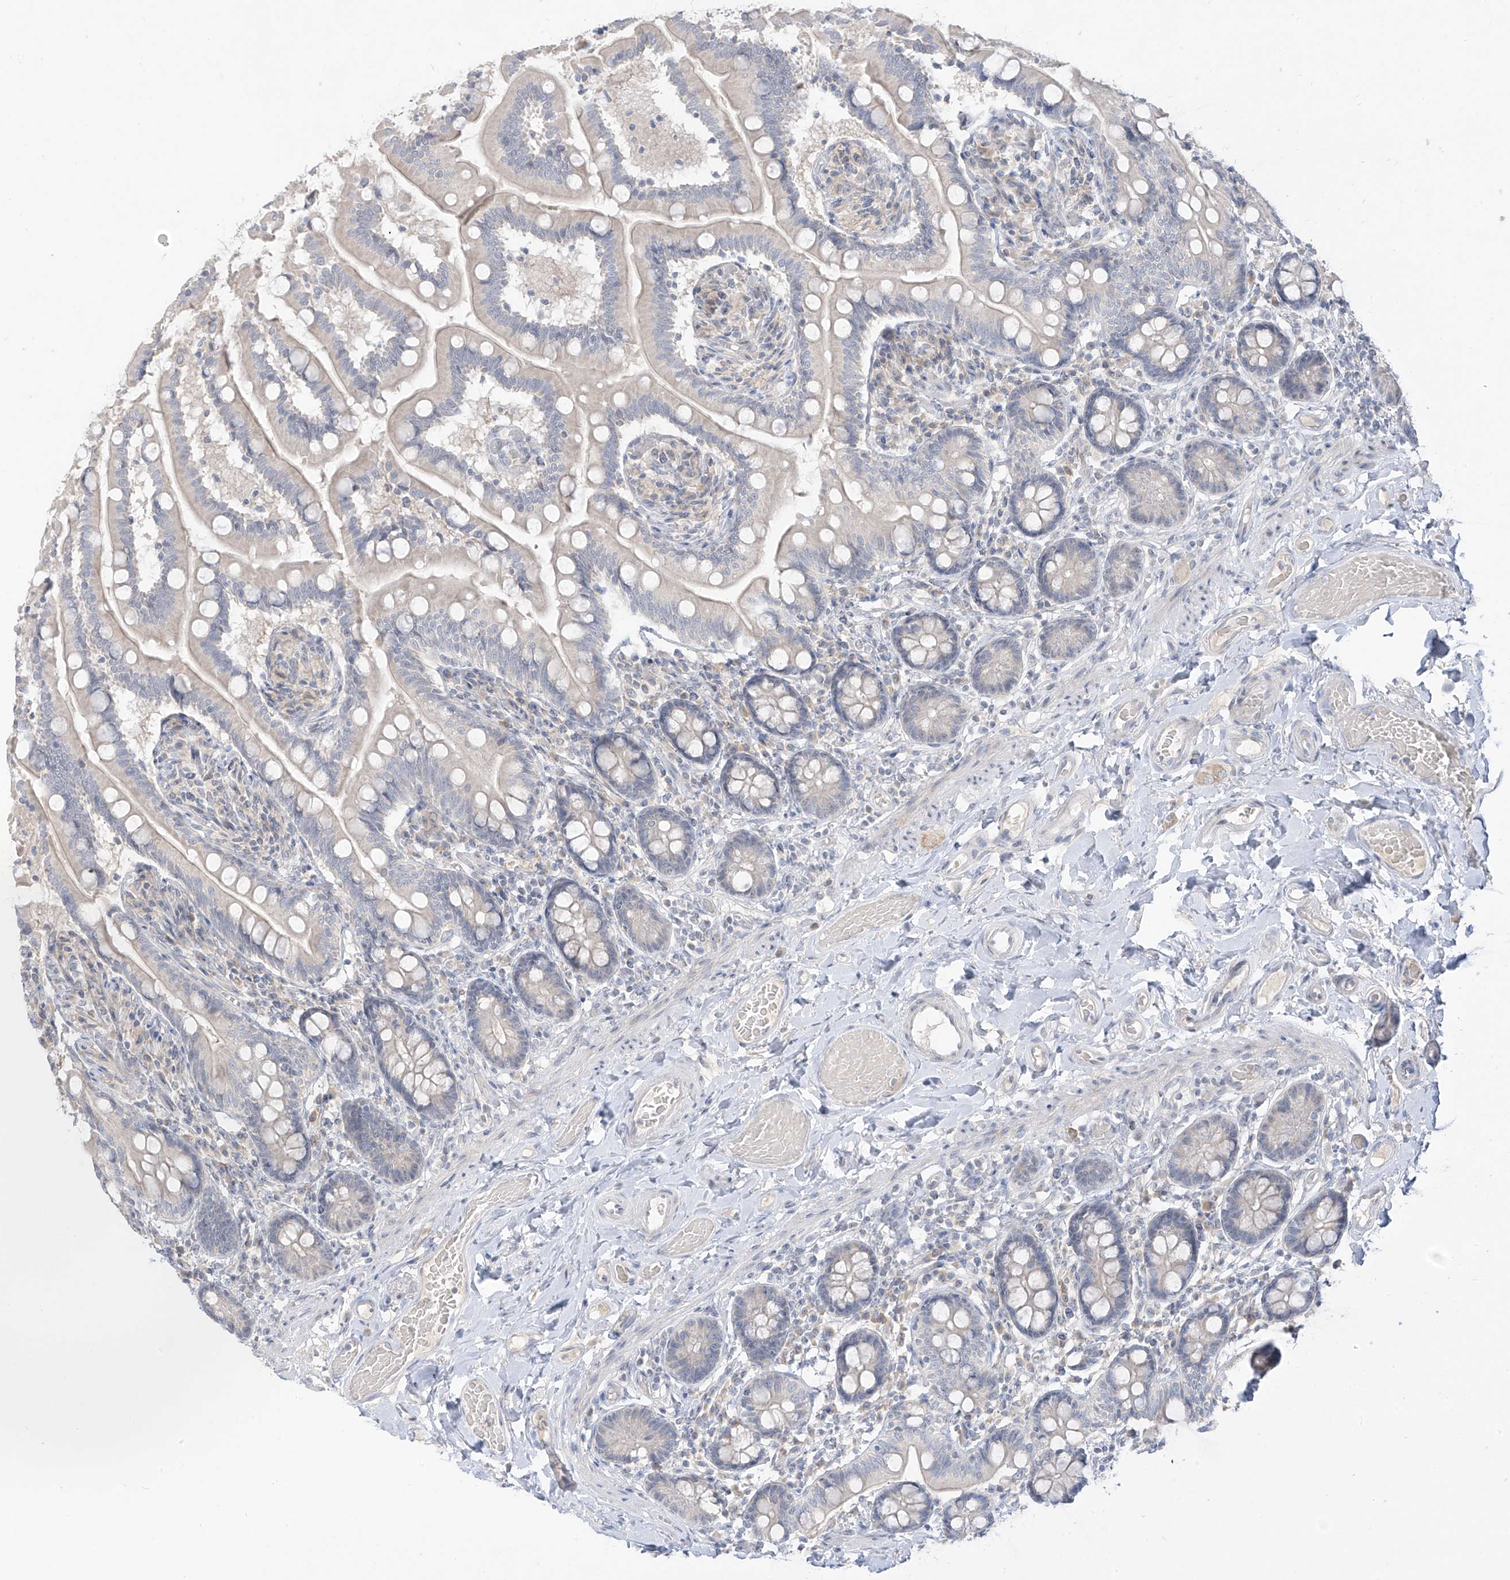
{"staining": {"intensity": "negative", "quantity": "none", "location": "none"}, "tissue": "small intestine", "cell_type": "Glandular cells", "image_type": "normal", "snomed": [{"axis": "morphology", "description": "Normal tissue, NOS"}, {"axis": "topography", "description": "Small intestine"}], "caption": "Histopathology image shows no significant protein positivity in glandular cells of benign small intestine. The staining was performed using DAB to visualize the protein expression in brown, while the nuclei were stained in blue with hematoxylin (Magnification: 20x).", "gene": "C2orf42", "patient": {"sex": "female", "age": 64}}